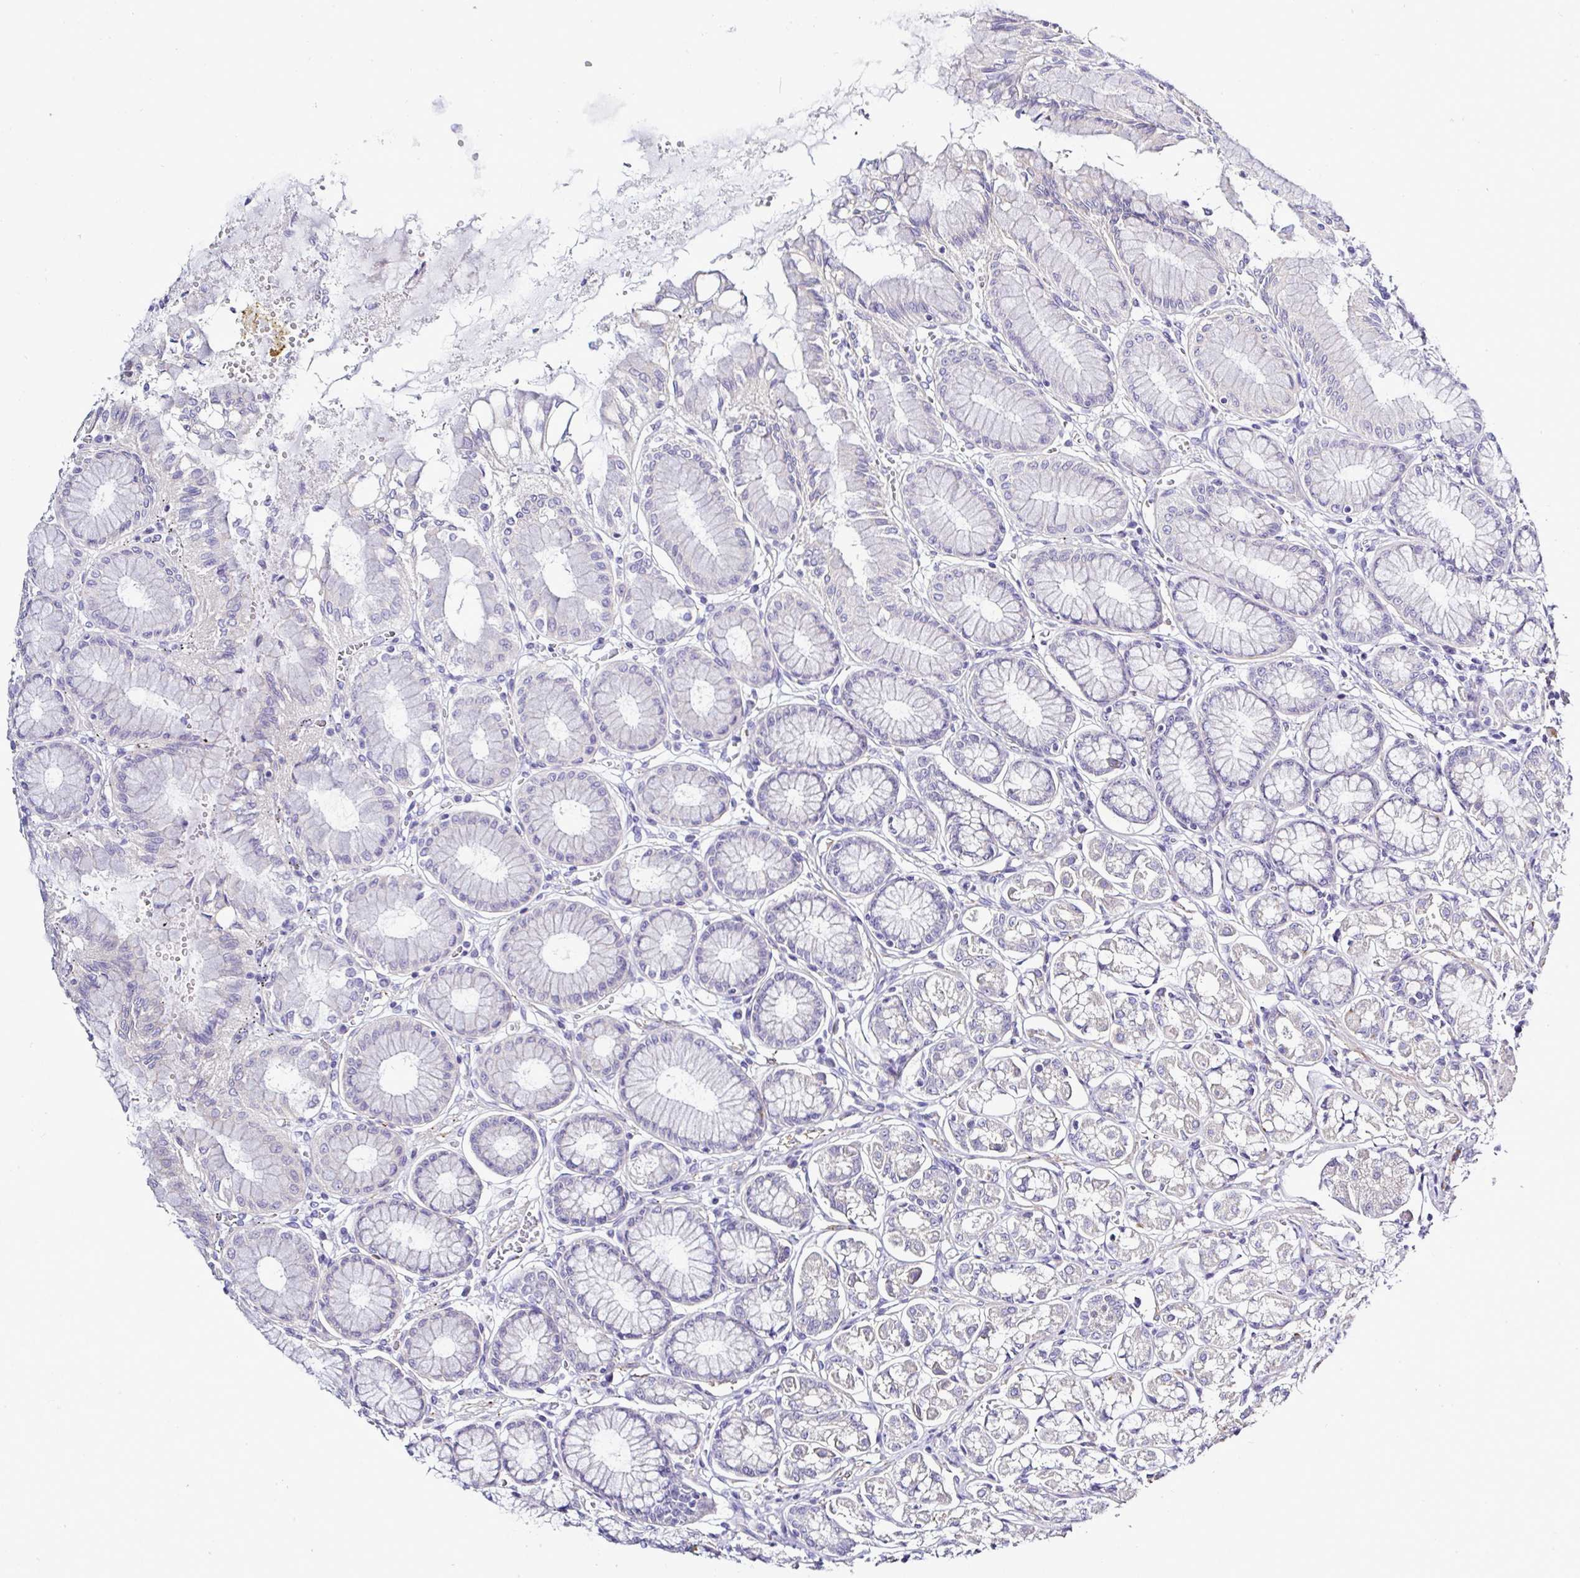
{"staining": {"intensity": "strong", "quantity": "<25%", "location": "cytoplasmic/membranous"}, "tissue": "stomach", "cell_type": "Glandular cells", "image_type": "normal", "snomed": [{"axis": "morphology", "description": "Normal tissue, NOS"}, {"axis": "topography", "description": "Stomach"}, {"axis": "topography", "description": "Stomach, lower"}], "caption": "Unremarkable stomach exhibits strong cytoplasmic/membranous positivity in about <25% of glandular cells.", "gene": "MED11", "patient": {"sex": "male", "age": 76}}